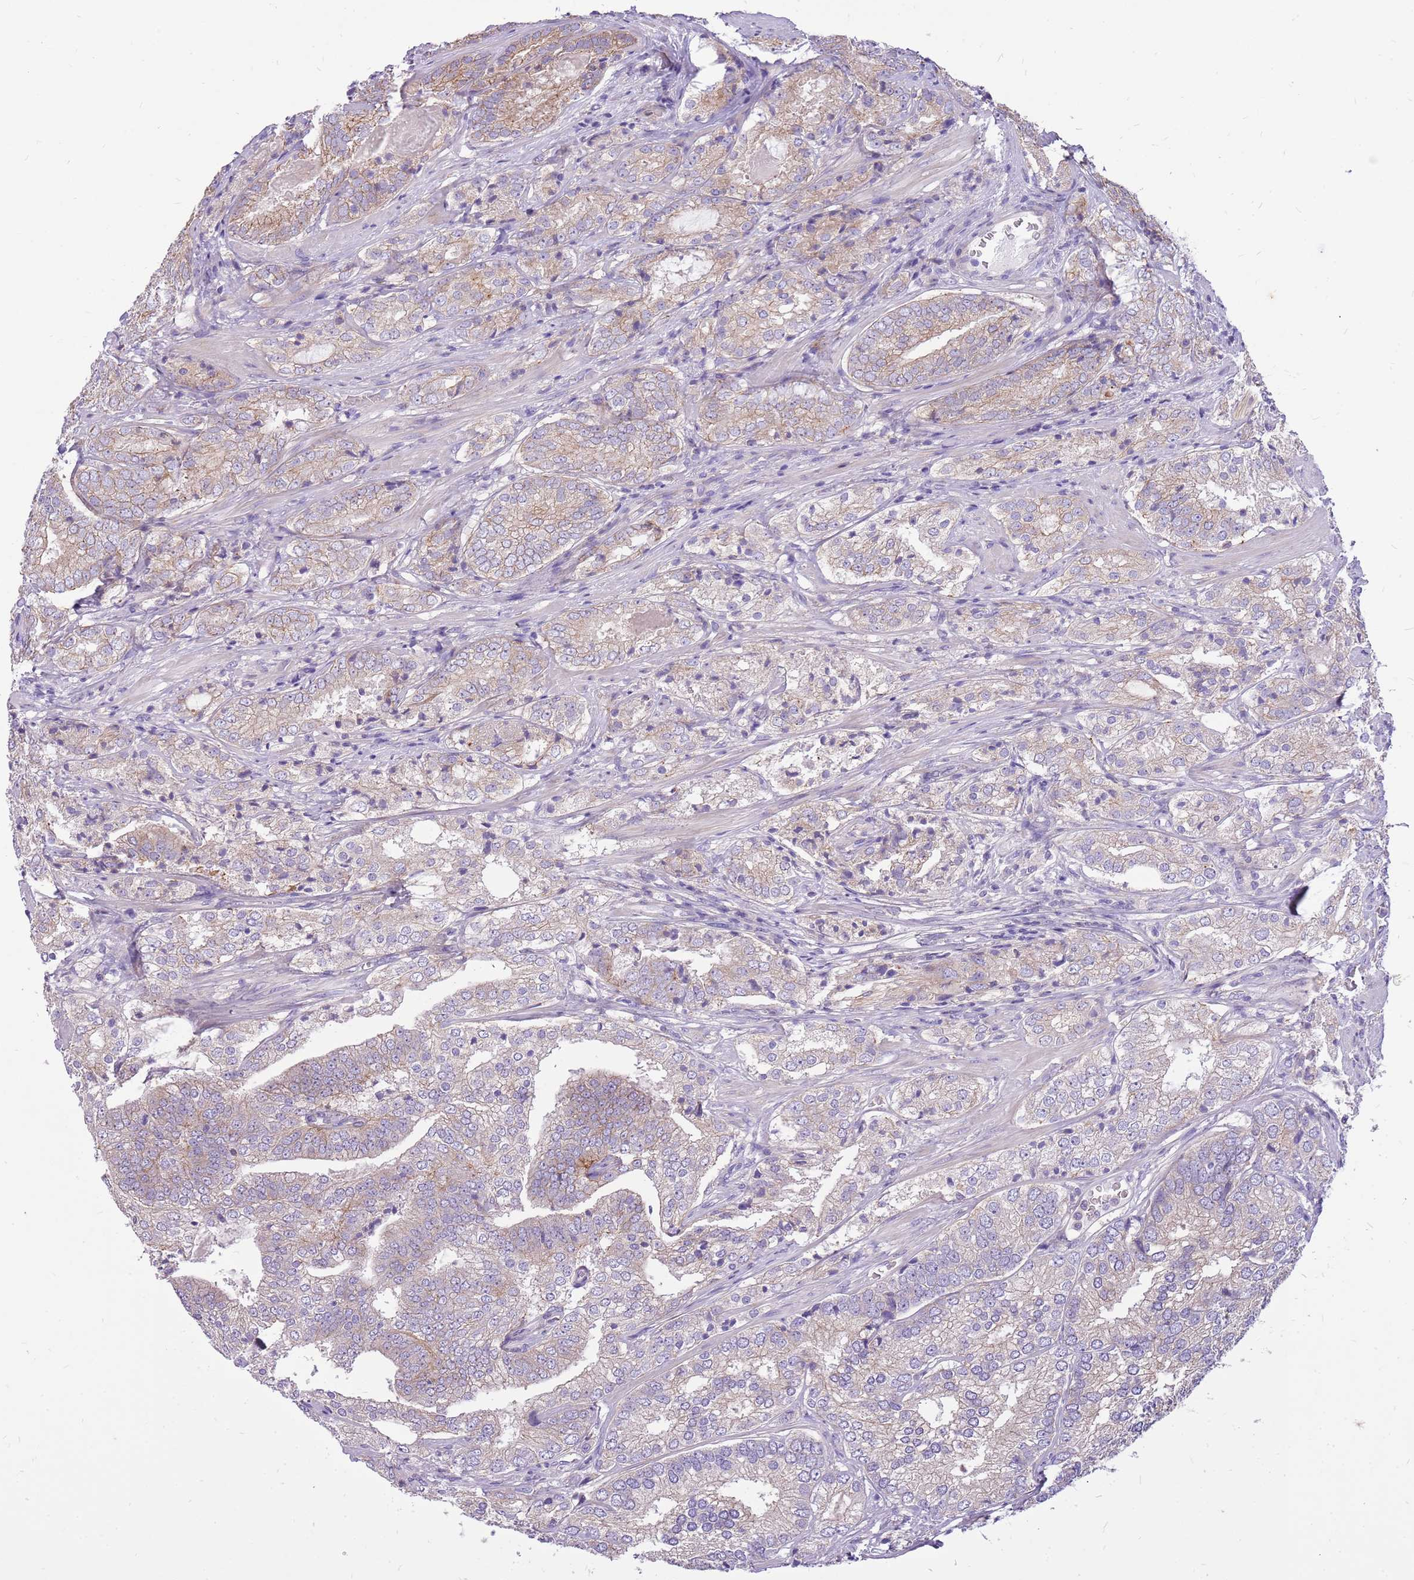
{"staining": {"intensity": "weak", "quantity": "25%-75%", "location": "cytoplasmic/membranous"}, "tissue": "prostate cancer", "cell_type": "Tumor cells", "image_type": "cancer", "snomed": [{"axis": "morphology", "description": "Adenocarcinoma, High grade"}, {"axis": "topography", "description": "Prostate"}], "caption": "DAB (3,3'-diaminobenzidine) immunohistochemical staining of prostate cancer (adenocarcinoma (high-grade)) demonstrates weak cytoplasmic/membranous protein staining in approximately 25%-75% of tumor cells. (DAB = brown stain, brightfield microscopy at high magnification).", "gene": "WDR90", "patient": {"sex": "male", "age": 63}}